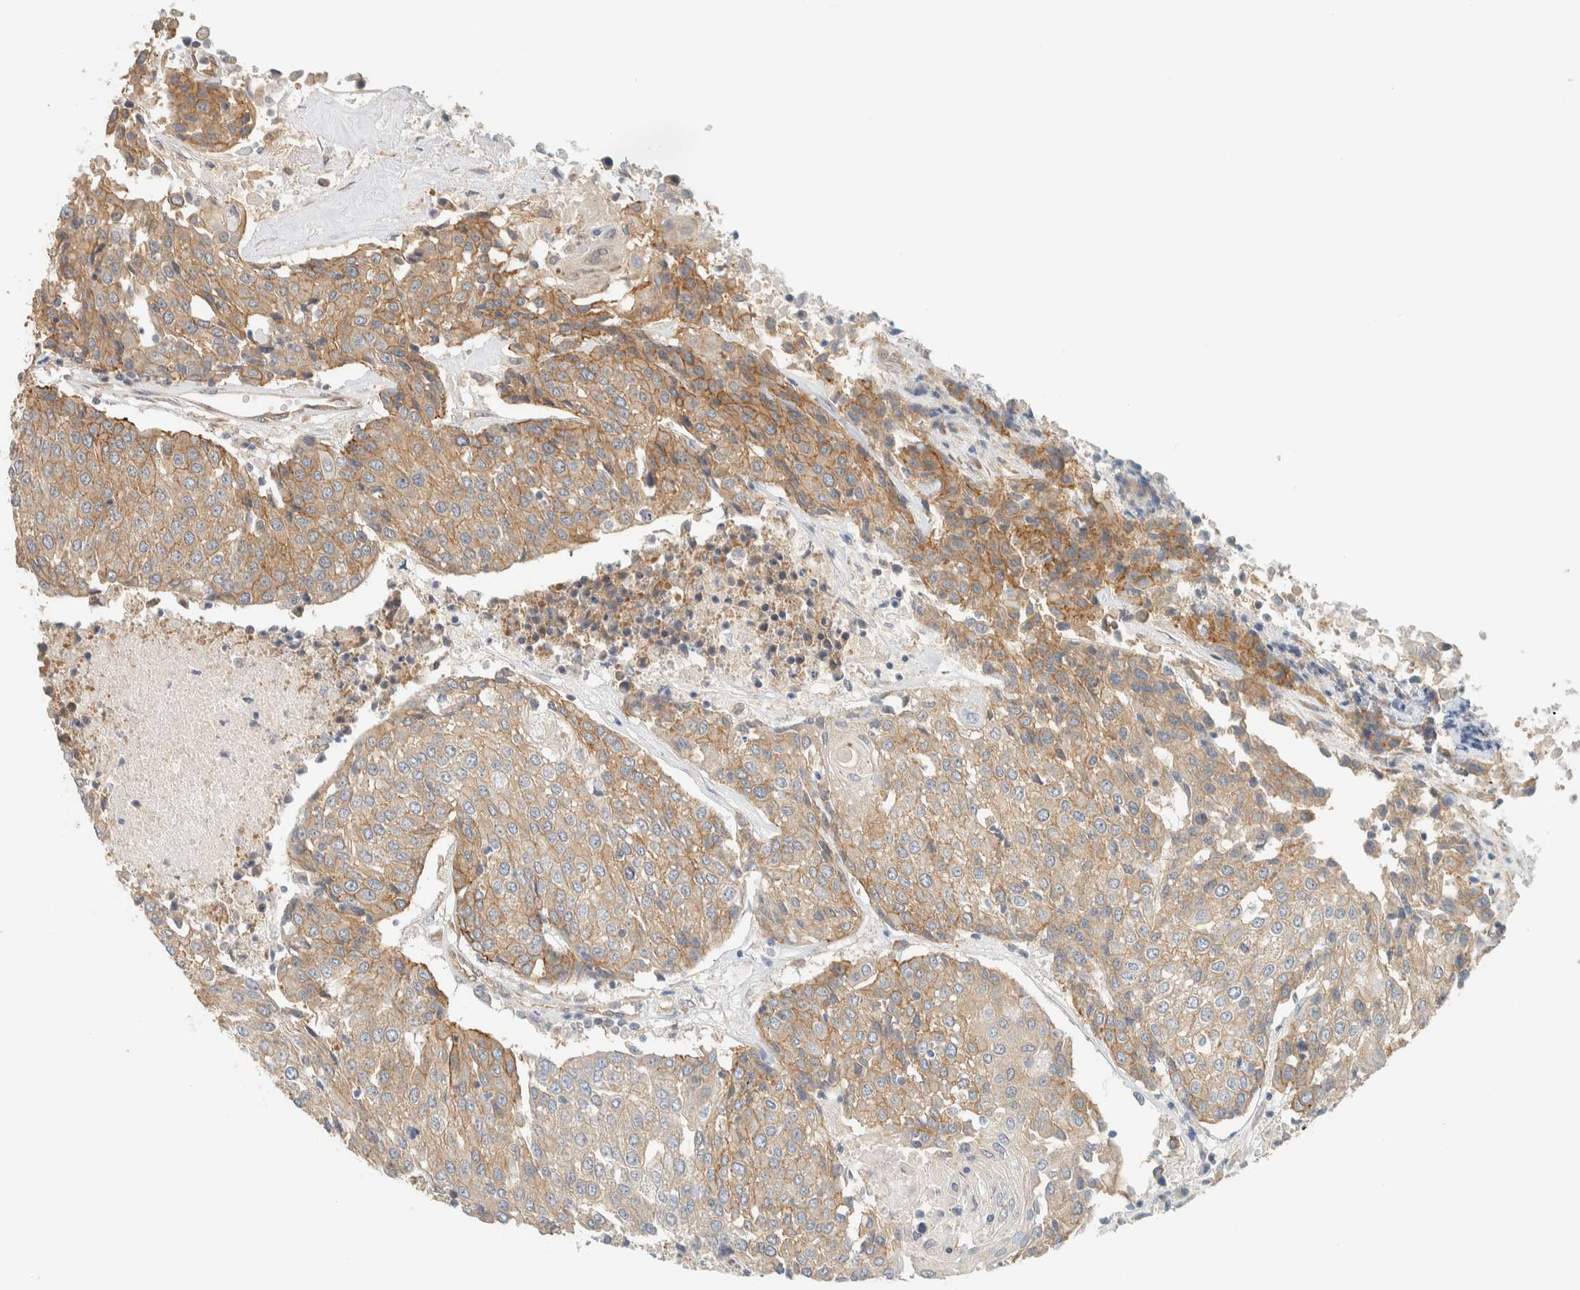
{"staining": {"intensity": "weak", "quantity": ">75%", "location": "cytoplasmic/membranous"}, "tissue": "urothelial cancer", "cell_type": "Tumor cells", "image_type": "cancer", "snomed": [{"axis": "morphology", "description": "Urothelial carcinoma, High grade"}, {"axis": "topography", "description": "Urinary bladder"}], "caption": "Urothelial carcinoma (high-grade) tissue displays weak cytoplasmic/membranous positivity in approximately >75% of tumor cells (brown staining indicates protein expression, while blue staining denotes nuclei).", "gene": "LIMA1", "patient": {"sex": "female", "age": 85}}